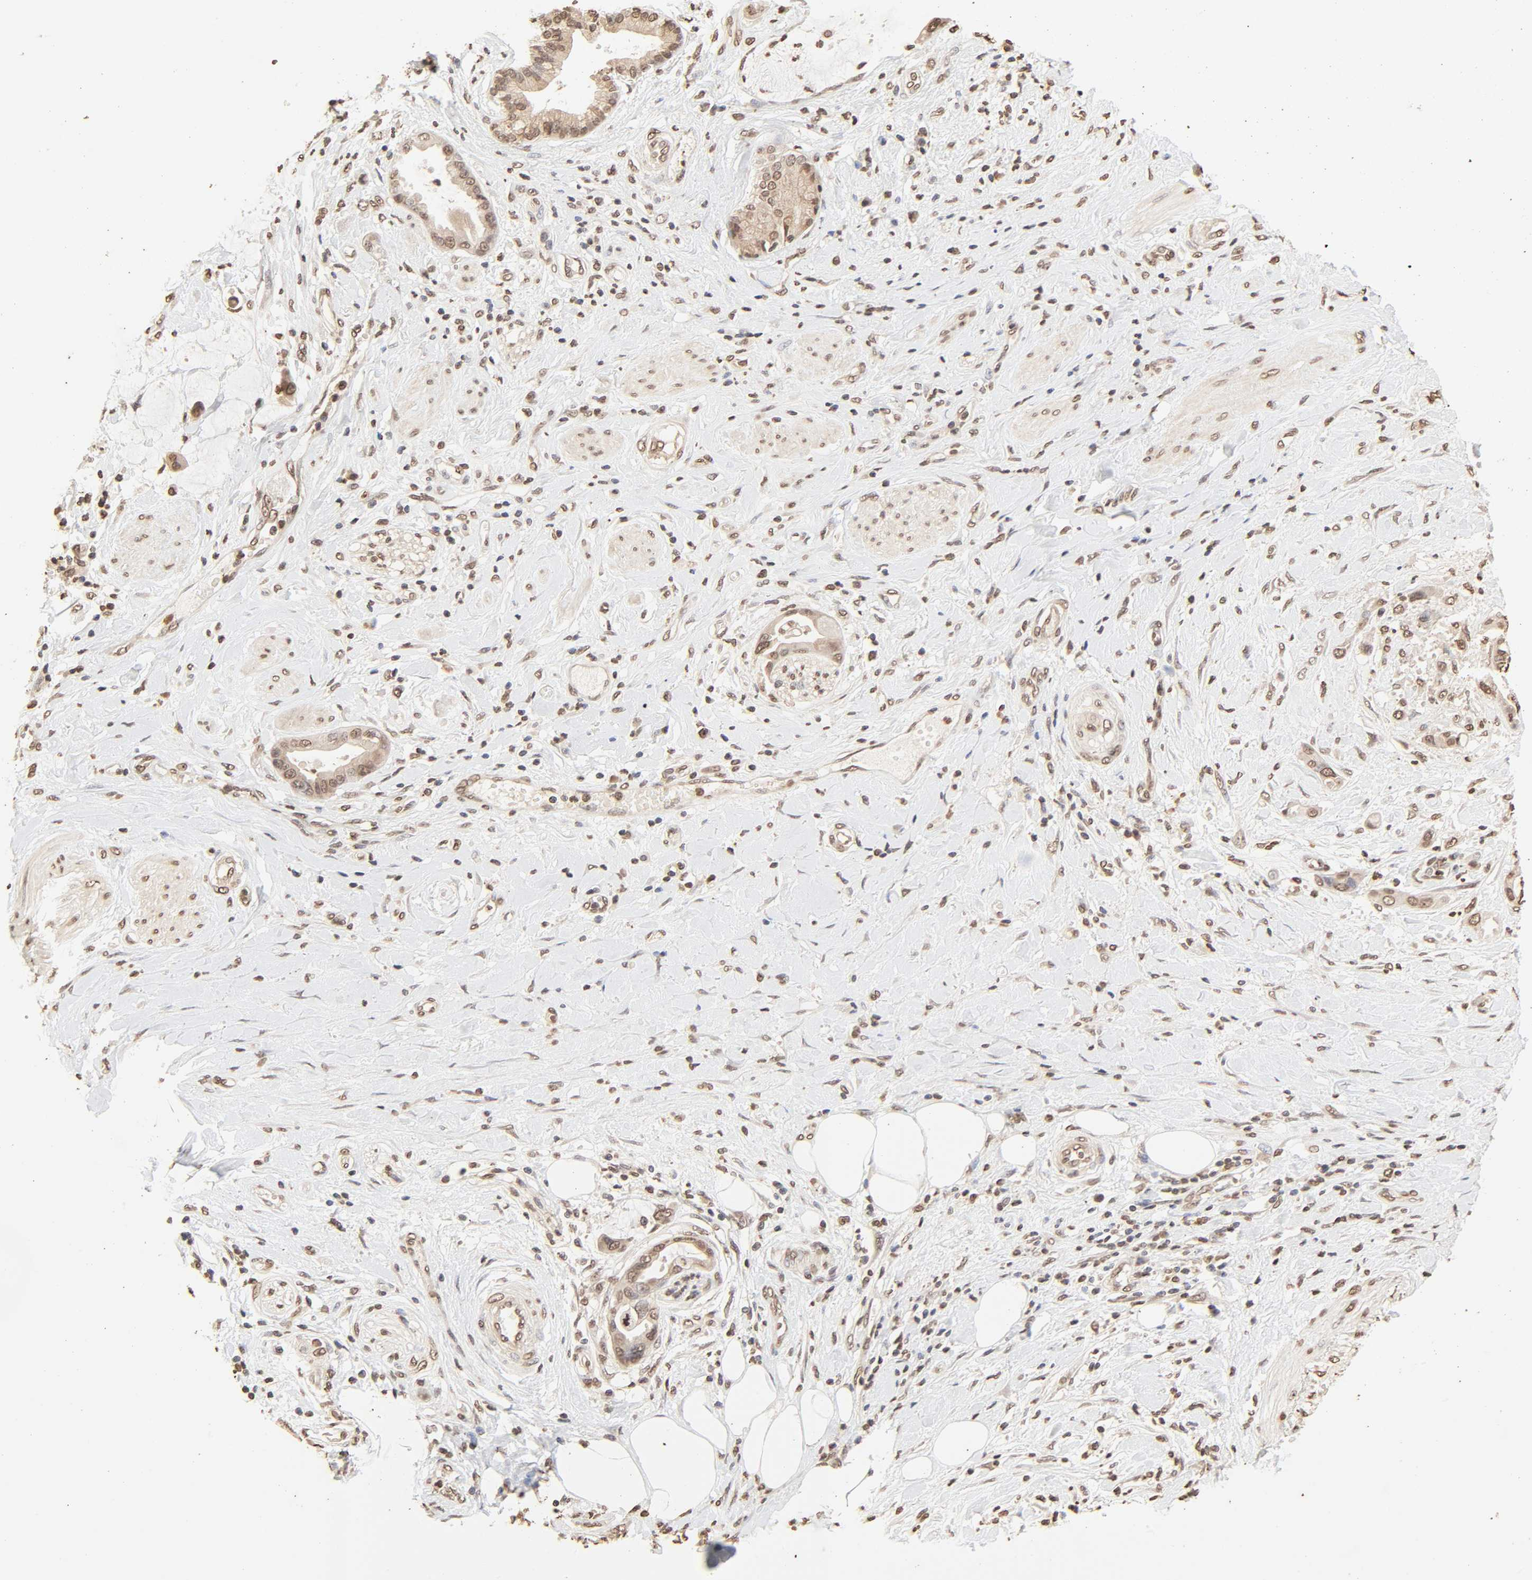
{"staining": {"intensity": "moderate", "quantity": ">75%", "location": "cytoplasmic/membranous,nuclear"}, "tissue": "pancreatic cancer", "cell_type": "Tumor cells", "image_type": "cancer", "snomed": [{"axis": "morphology", "description": "Adenocarcinoma, NOS"}, {"axis": "morphology", "description": "Adenocarcinoma, metastatic, NOS"}, {"axis": "topography", "description": "Lymph node"}, {"axis": "topography", "description": "Pancreas"}, {"axis": "topography", "description": "Duodenum"}], "caption": "Protein positivity by immunohistochemistry (IHC) demonstrates moderate cytoplasmic/membranous and nuclear positivity in approximately >75% of tumor cells in metastatic adenocarcinoma (pancreatic). (IHC, brightfield microscopy, high magnification).", "gene": "TBL1X", "patient": {"sex": "female", "age": 64}}